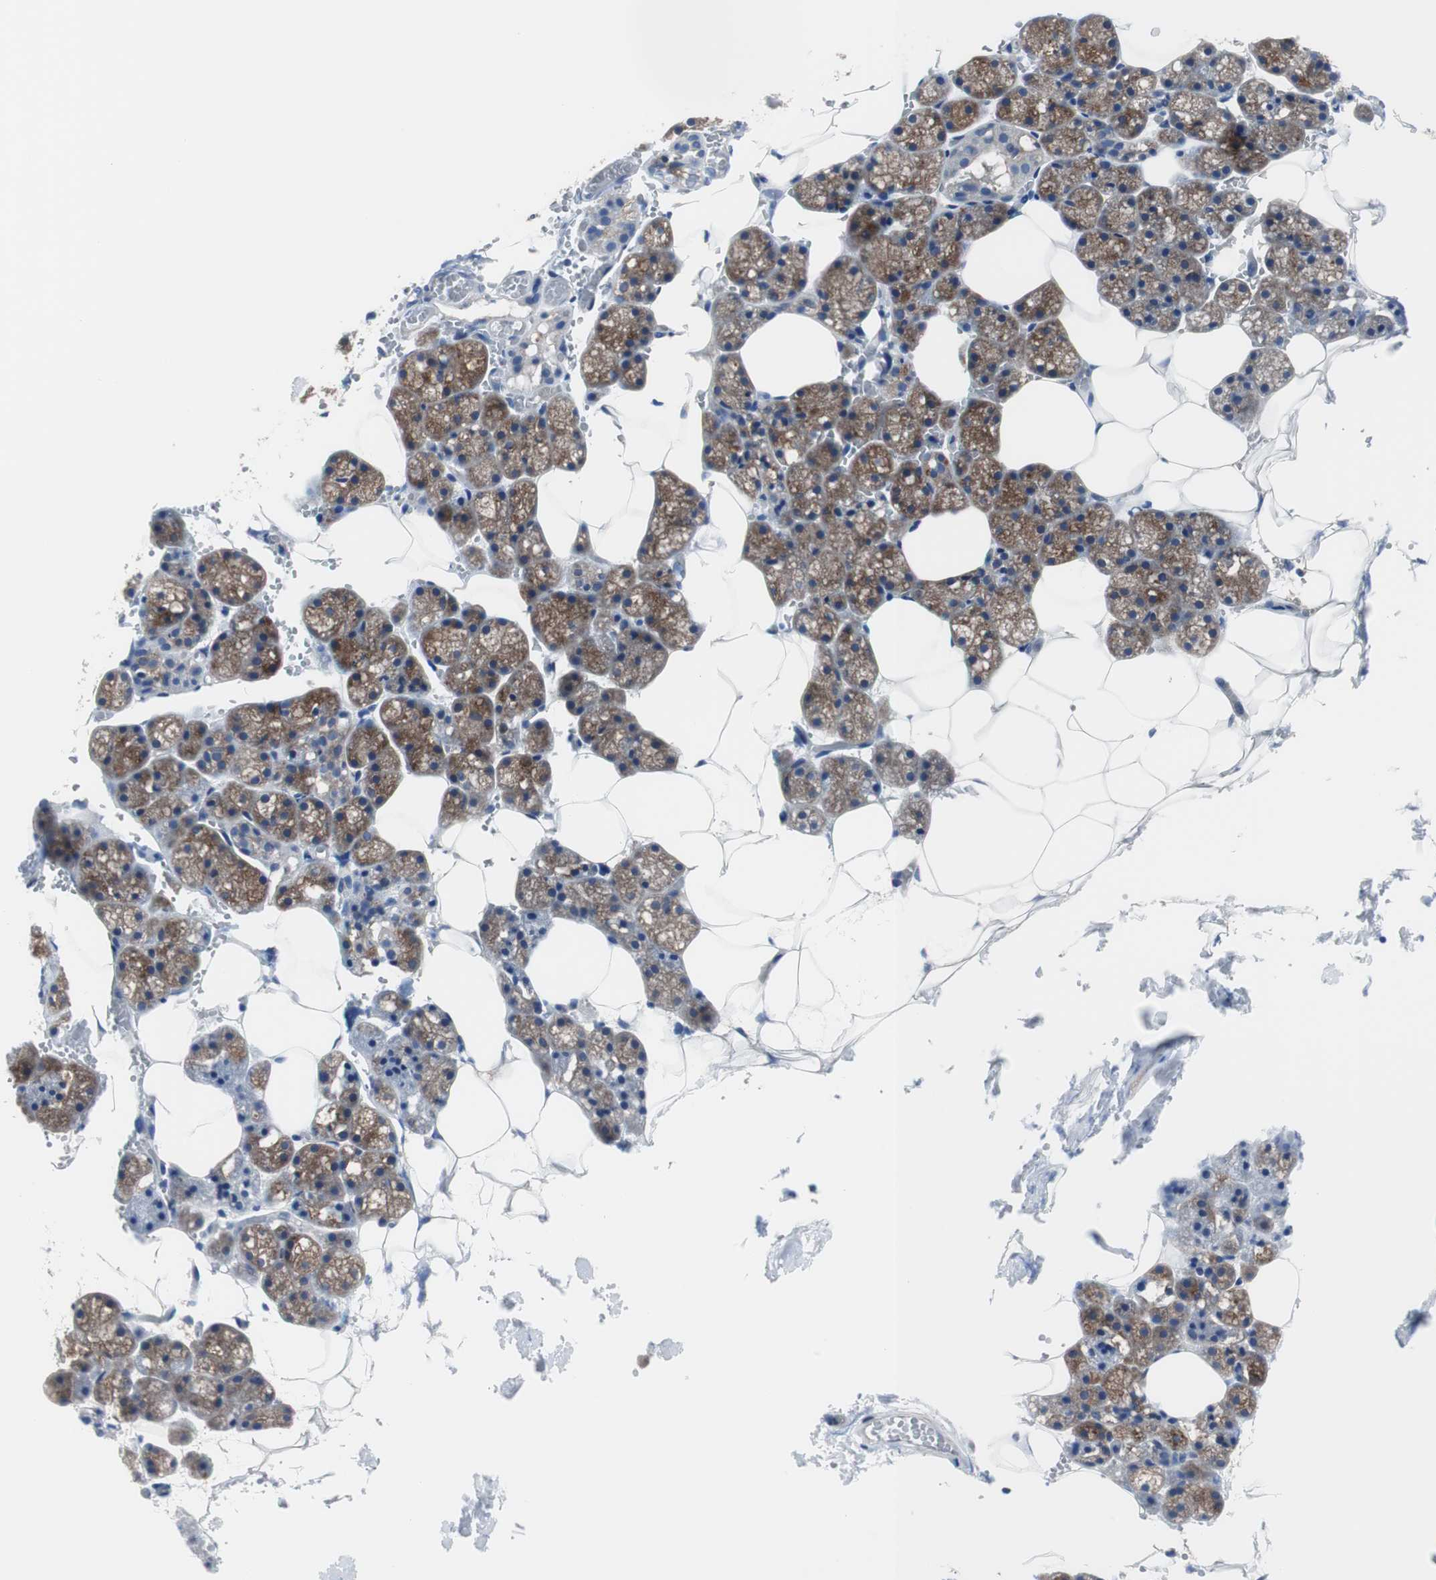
{"staining": {"intensity": "moderate", "quantity": ">75%", "location": "cytoplasmic/membranous"}, "tissue": "salivary gland", "cell_type": "Glandular cells", "image_type": "normal", "snomed": [{"axis": "morphology", "description": "Normal tissue, NOS"}, {"axis": "topography", "description": "Salivary gland"}], "caption": "This histopathology image exhibits benign salivary gland stained with immunohistochemistry to label a protein in brown. The cytoplasmic/membranous of glandular cells show moderate positivity for the protein. Nuclei are counter-stained blue.", "gene": "BRAF", "patient": {"sex": "male", "age": 62}}